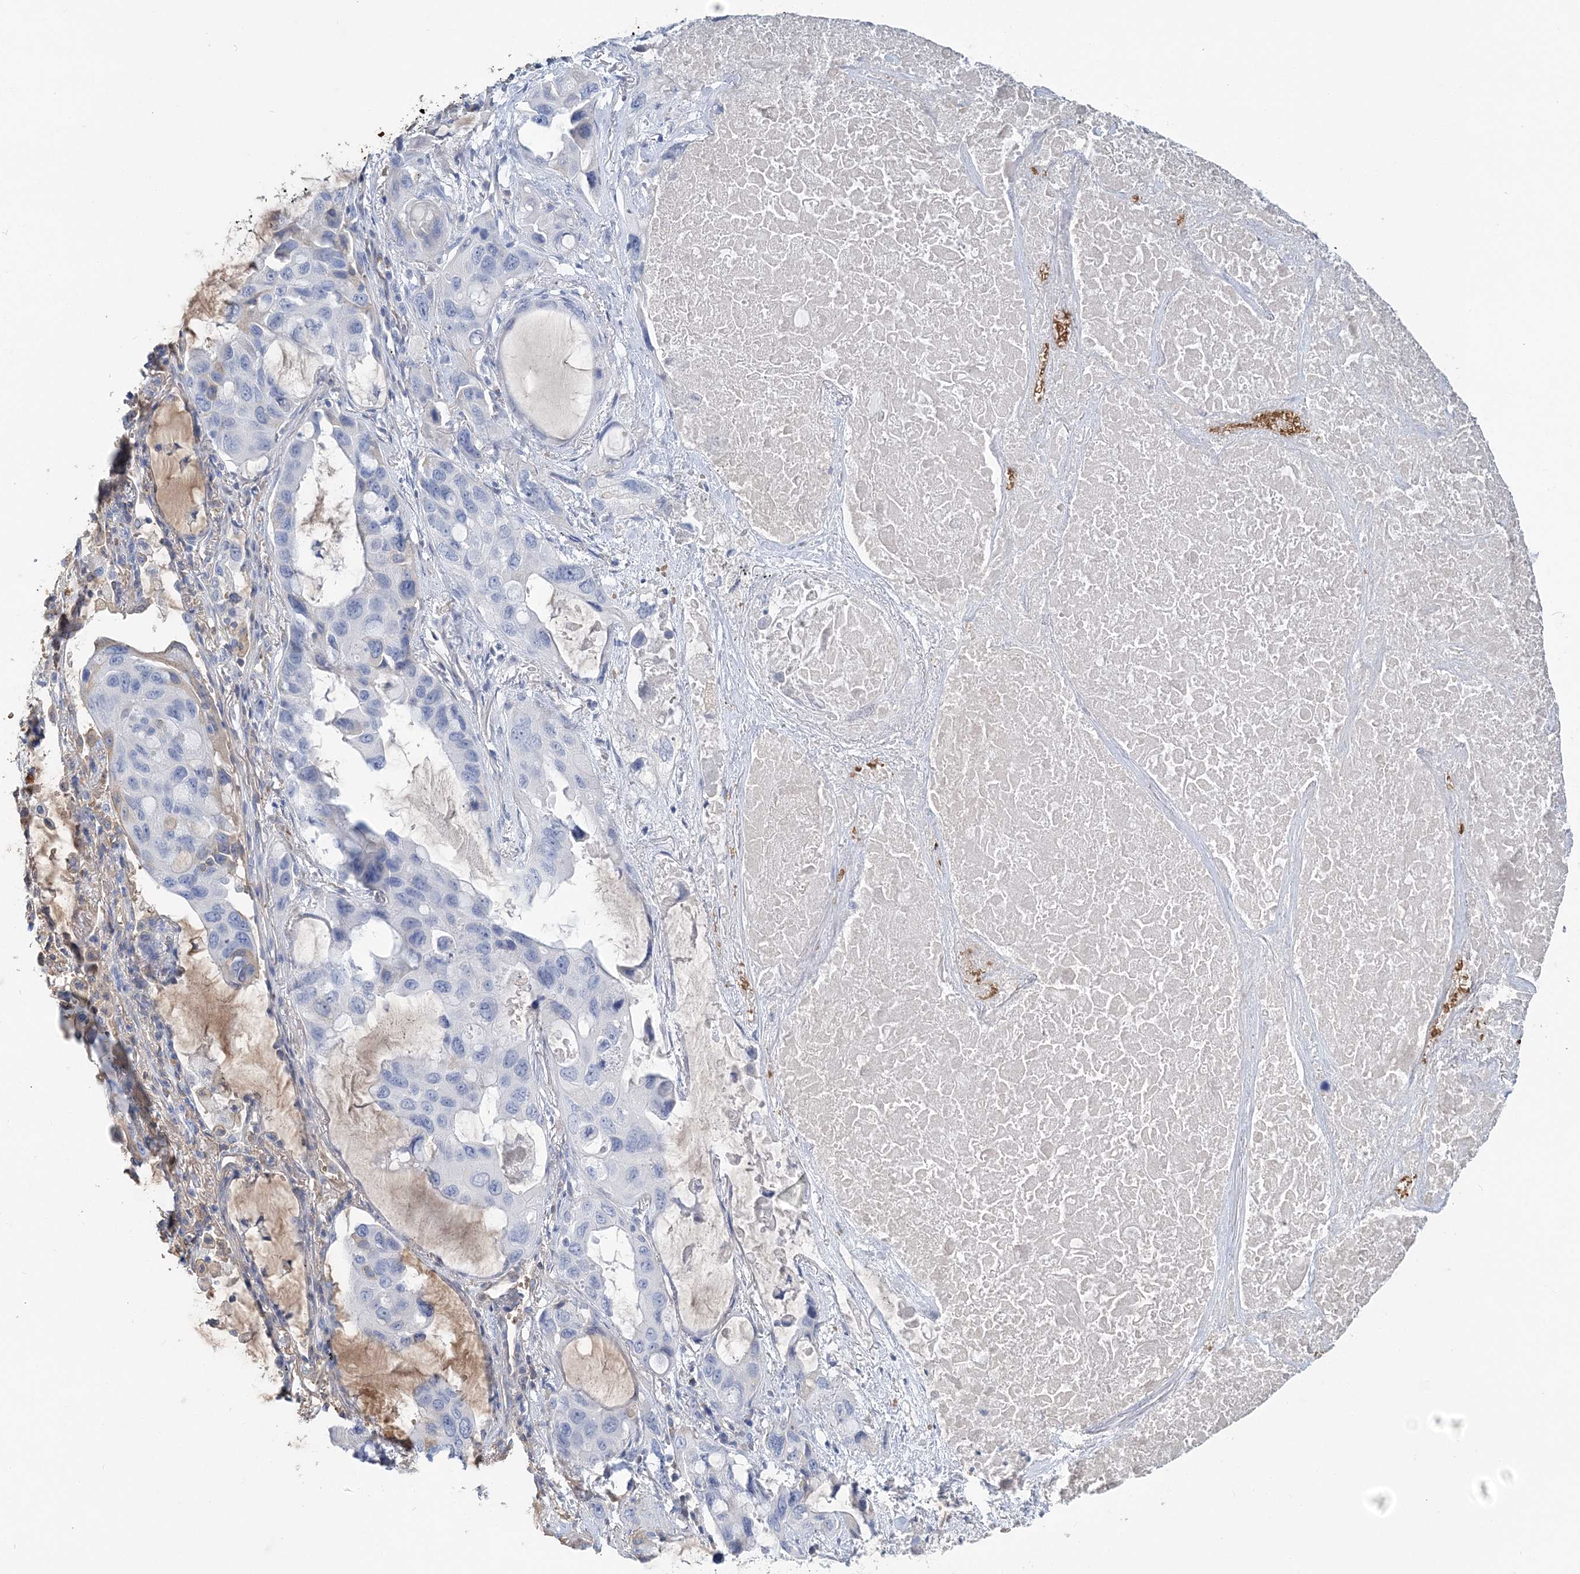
{"staining": {"intensity": "negative", "quantity": "none", "location": "none"}, "tissue": "lung cancer", "cell_type": "Tumor cells", "image_type": "cancer", "snomed": [{"axis": "morphology", "description": "Squamous cell carcinoma, NOS"}, {"axis": "topography", "description": "Lung"}], "caption": "There is no significant expression in tumor cells of squamous cell carcinoma (lung).", "gene": "HBD", "patient": {"sex": "female", "age": 73}}